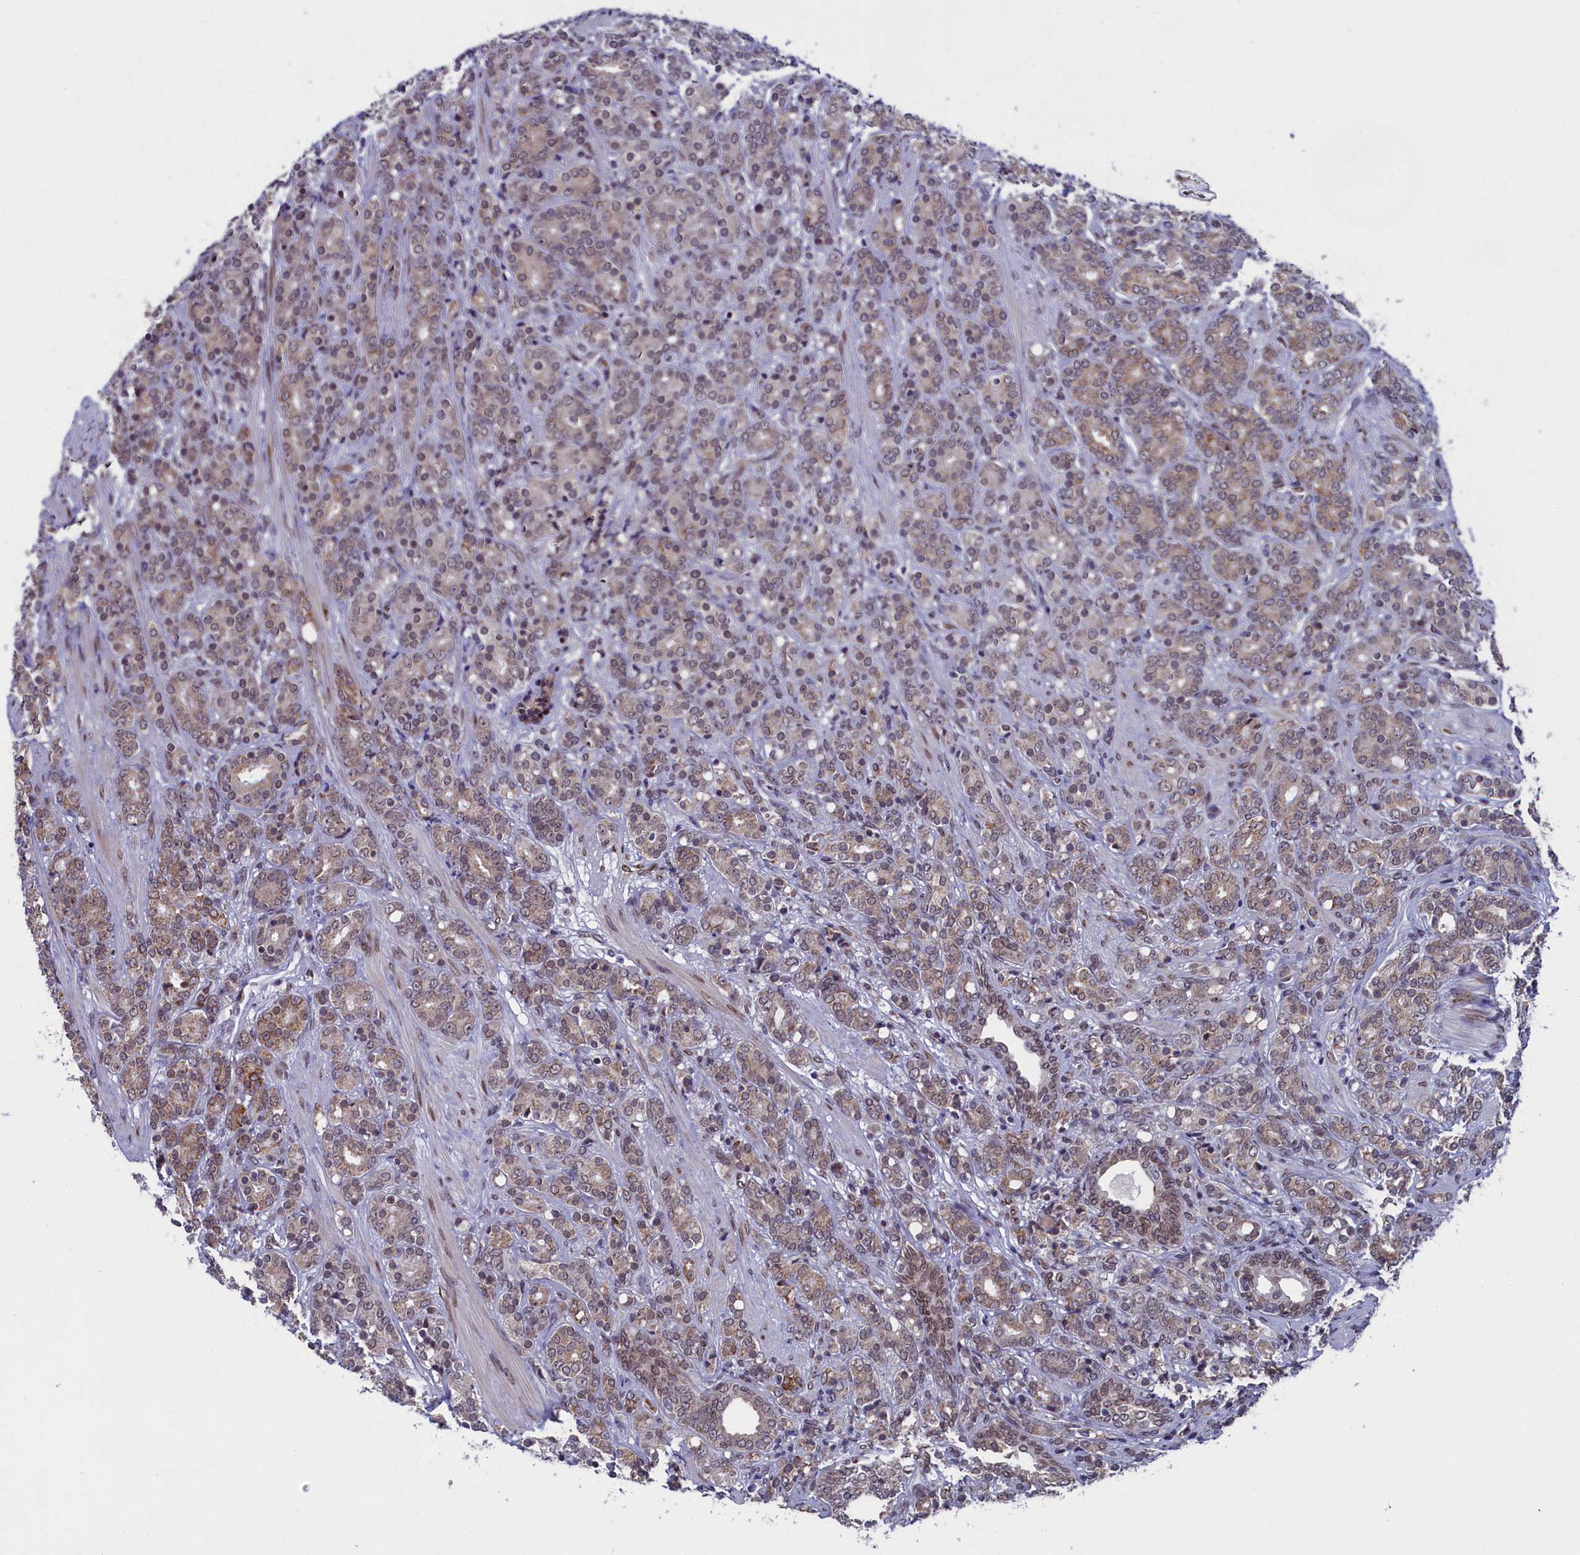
{"staining": {"intensity": "moderate", "quantity": "25%-75%", "location": "cytoplasmic/membranous,nuclear"}, "tissue": "prostate cancer", "cell_type": "Tumor cells", "image_type": "cancer", "snomed": [{"axis": "morphology", "description": "Adenocarcinoma, High grade"}, {"axis": "topography", "description": "Prostate"}], "caption": "Immunohistochemistry photomicrograph of prostate cancer stained for a protein (brown), which reveals medium levels of moderate cytoplasmic/membranous and nuclear staining in about 25%-75% of tumor cells.", "gene": "GPSM1", "patient": {"sex": "male", "age": 62}}